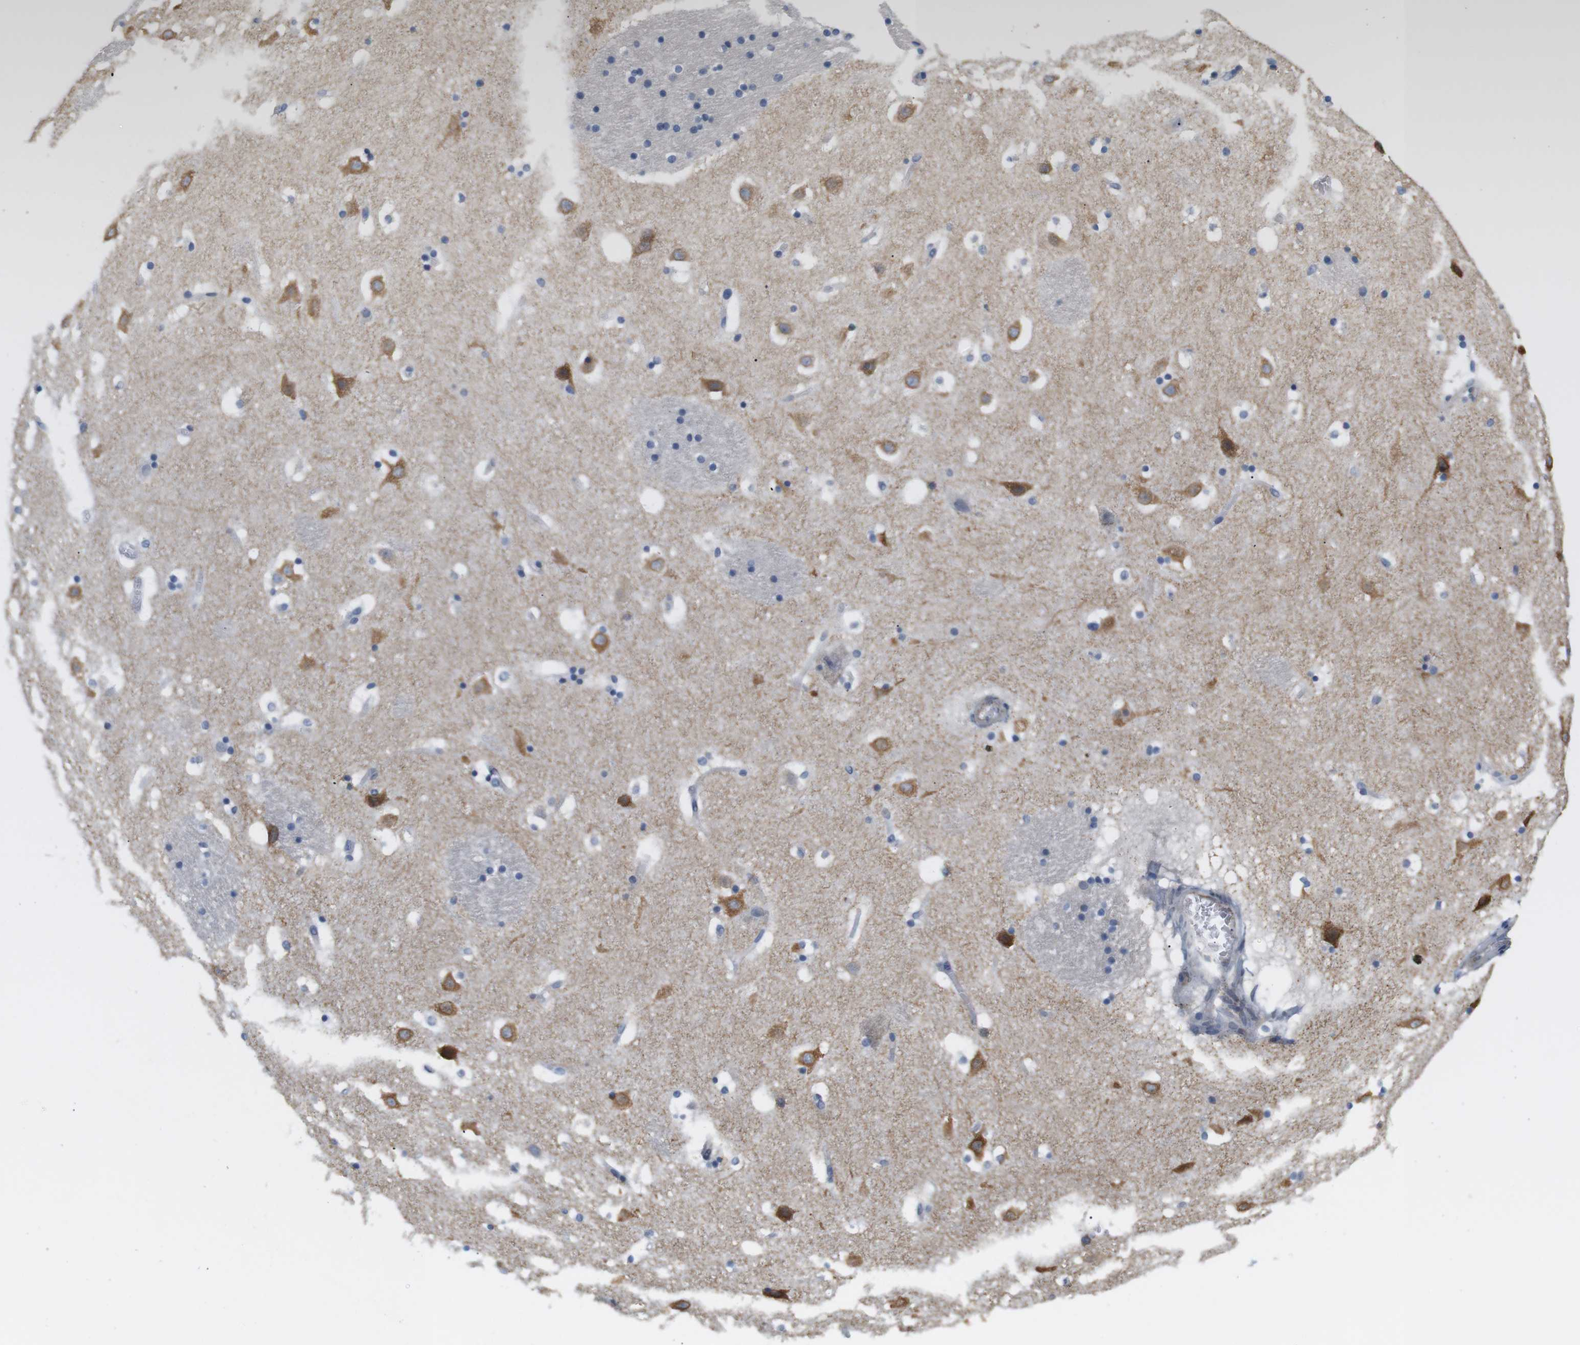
{"staining": {"intensity": "negative", "quantity": "none", "location": "none"}, "tissue": "caudate", "cell_type": "Glial cells", "image_type": "normal", "snomed": [{"axis": "morphology", "description": "Normal tissue, NOS"}, {"axis": "topography", "description": "Lateral ventricle wall"}], "caption": "This is a micrograph of immunohistochemistry staining of unremarkable caudate, which shows no staining in glial cells.", "gene": "ITPR1", "patient": {"sex": "male", "age": 45}}